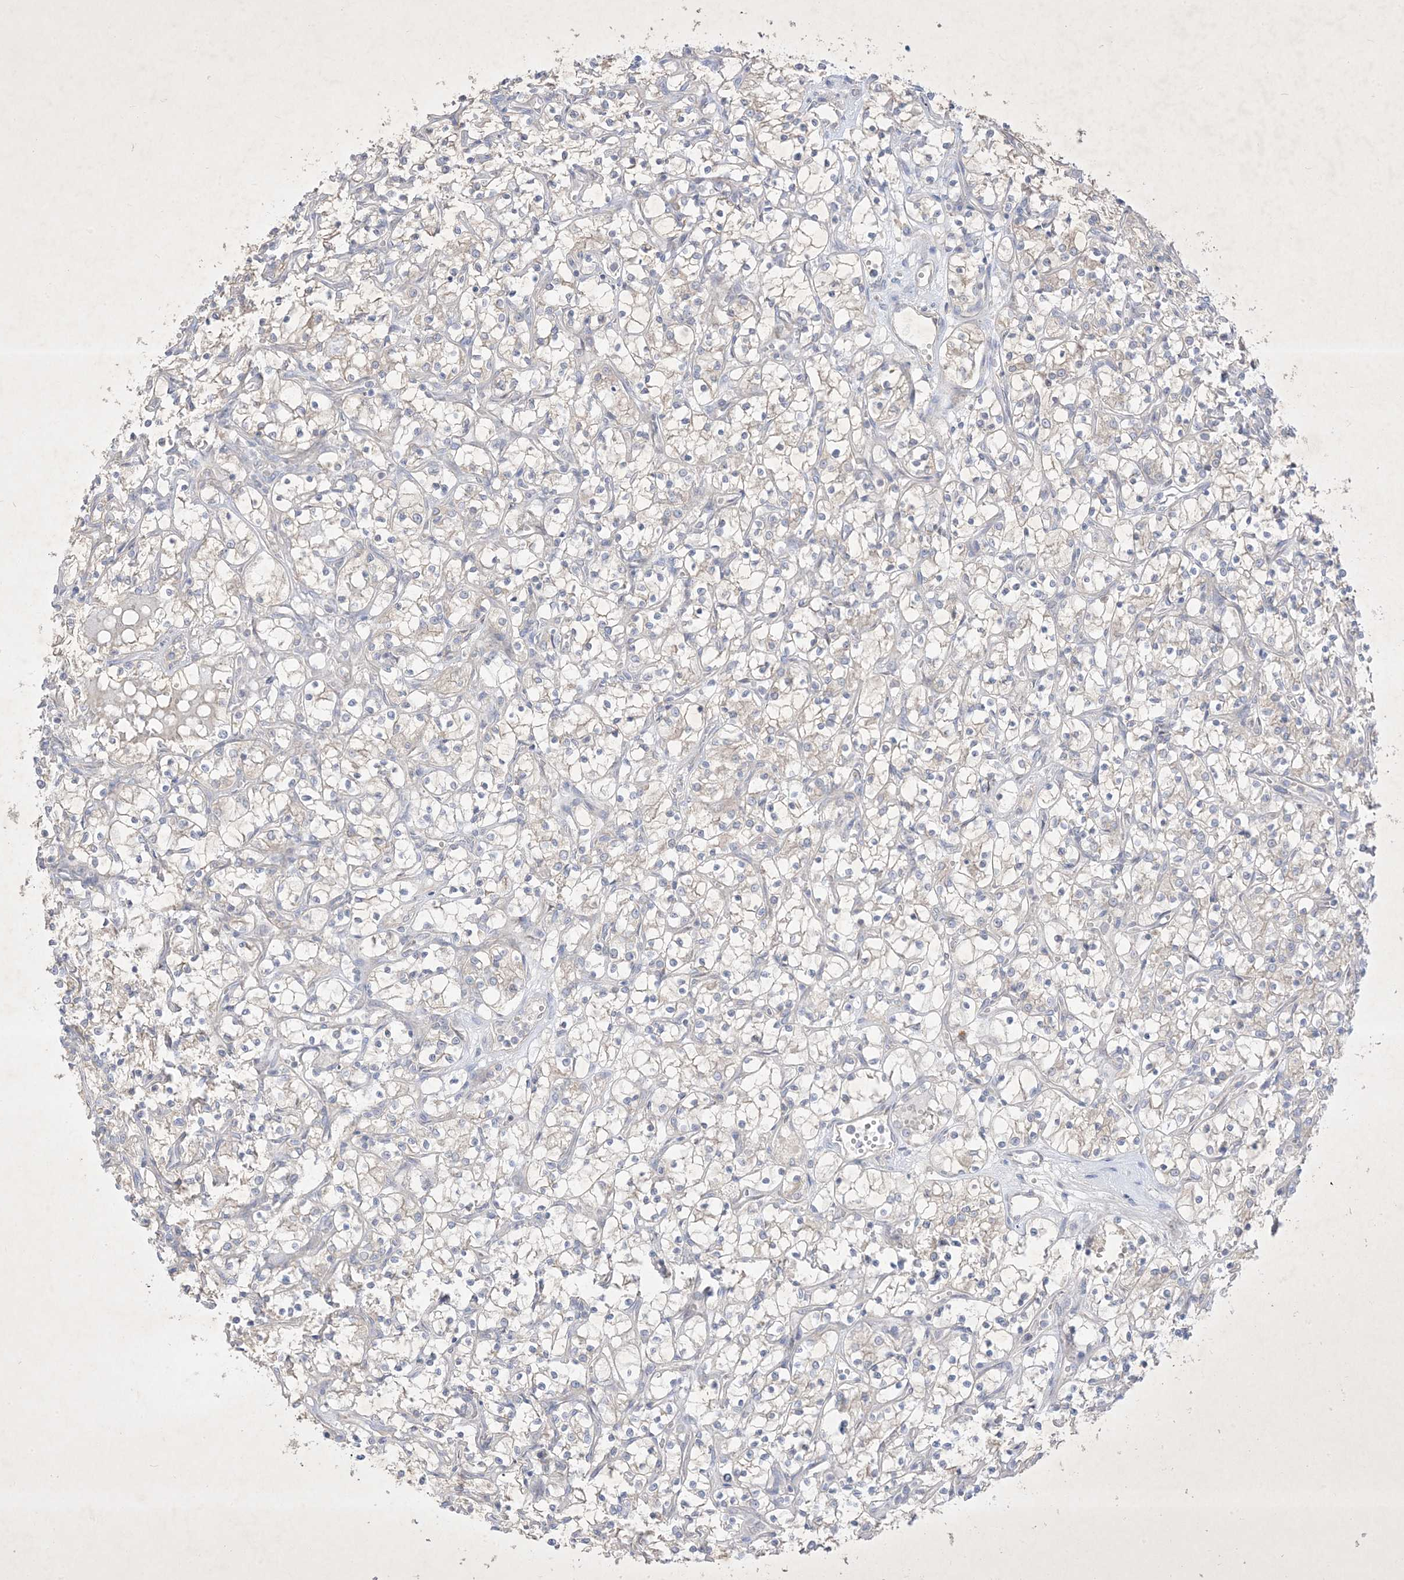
{"staining": {"intensity": "negative", "quantity": "none", "location": "none"}, "tissue": "renal cancer", "cell_type": "Tumor cells", "image_type": "cancer", "snomed": [{"axis": "morphology", "description": "Adenocarcinoma, NOS"}, {"axis": "topography", "description": "Kidney"}], "caption": "Tumor cells are negative for brown protein staining in adenocarcinoma (renal).", "gene": "PLEKHA3", "patient": {"sex": "female", "age": 69}}